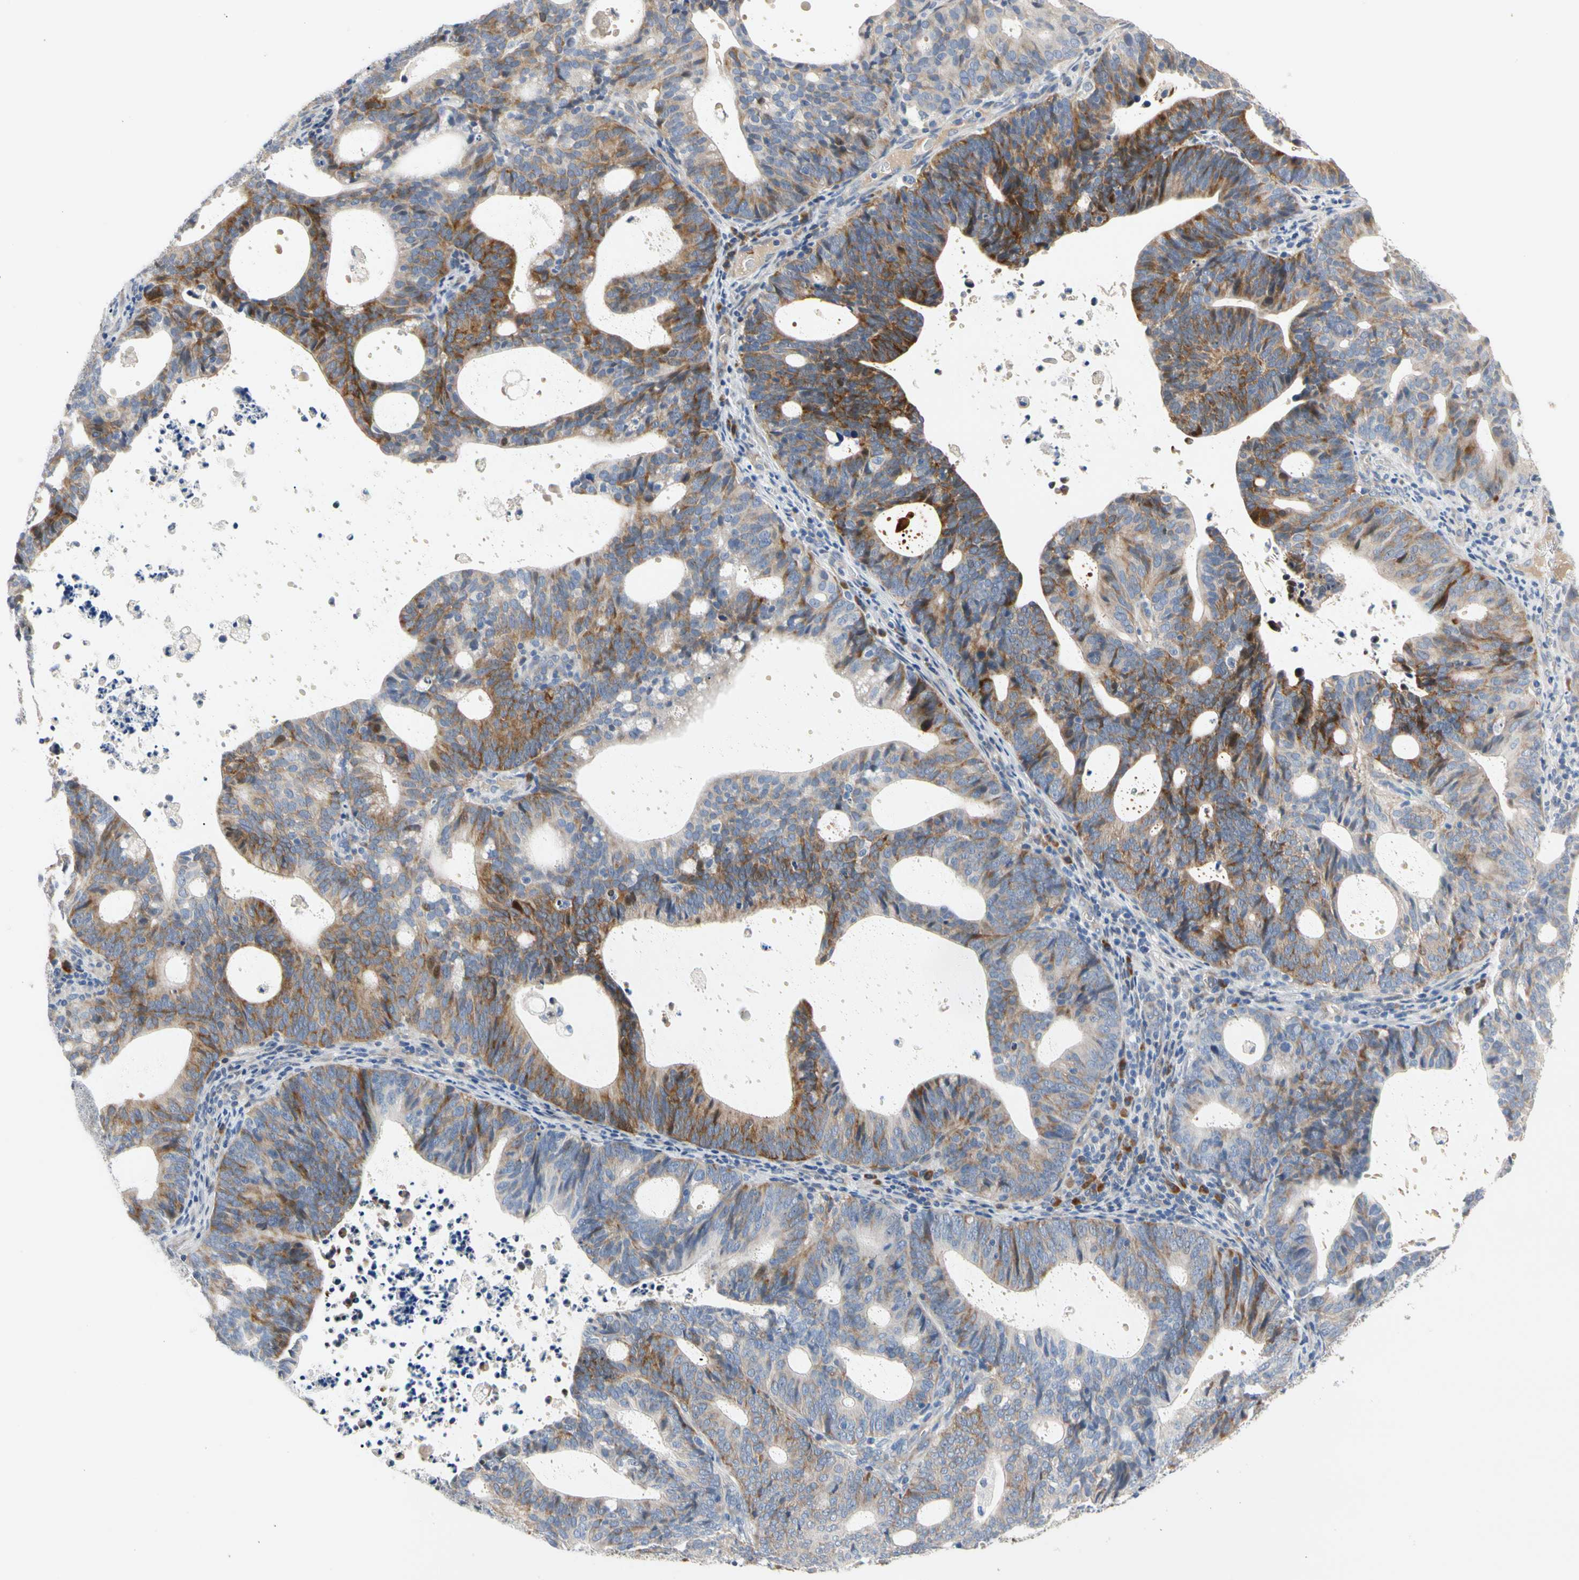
{"staining": {"intensity": "moderate", "quantity": "25%-75%", "location": "cytoplasmic/membranous"}, "tissue": "endometrial cancer", "cell_type": "Tumor cells", "image_type": "cancer", "snomed": [{"axis": "morphology", "description": "Adenocarcinoma, NOS"}, {"axis": "topography", "description": "Uterus"}], "caption": "Brown immunohistochemical staining in human endometrial adenocarcinoma shows moderate cytoplasmic/membranous expression in approximately 25%-75% of tumor cells. Nuclei are stained in blue.", "gene": "HMGCR", "patient": {"sex": "female", "age": 83}}